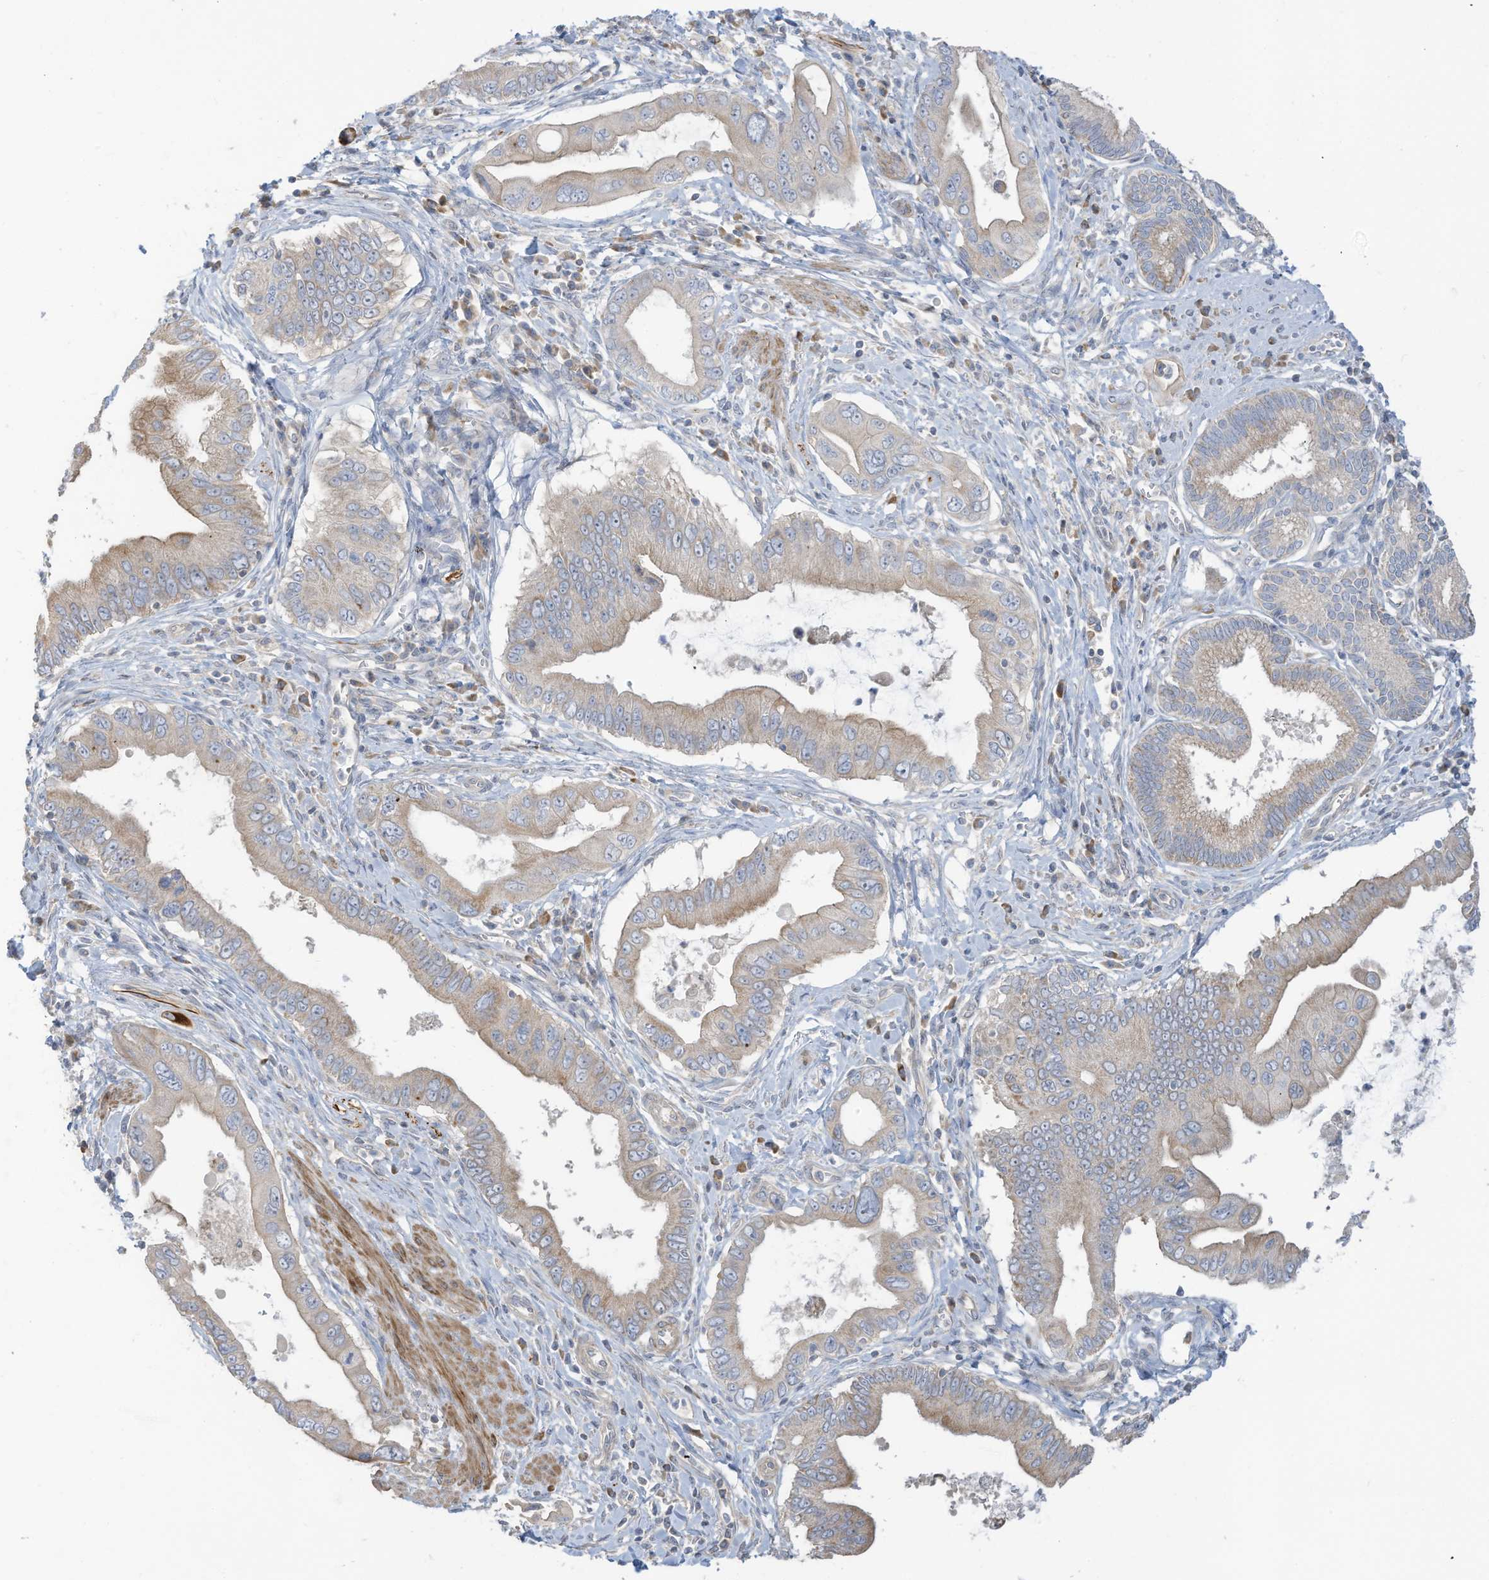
{"staining": {"intensity": "weak", "quantity": "25%-75%", "location": "cytoplasmic/membranous"}, "tissue": "pancreatic cancer", "cell_type": "Tumor cells", "image_type": "cancer", "snomed": [{"axis": "morphology", "description": "Adenocarcinoma, NOS"}, {"axis": "topography", "description": "Pancreas"}], "caption": "Approximately 25%-75% of tumor cells in human pancreatic adenocarcinoma demonstrate weak cytoplasmic/membranous protein positivity as visualized by brown immunohistochemical staining.", "gene": "GTPBP2", "patient": {"sex": "male", "age": 78}}